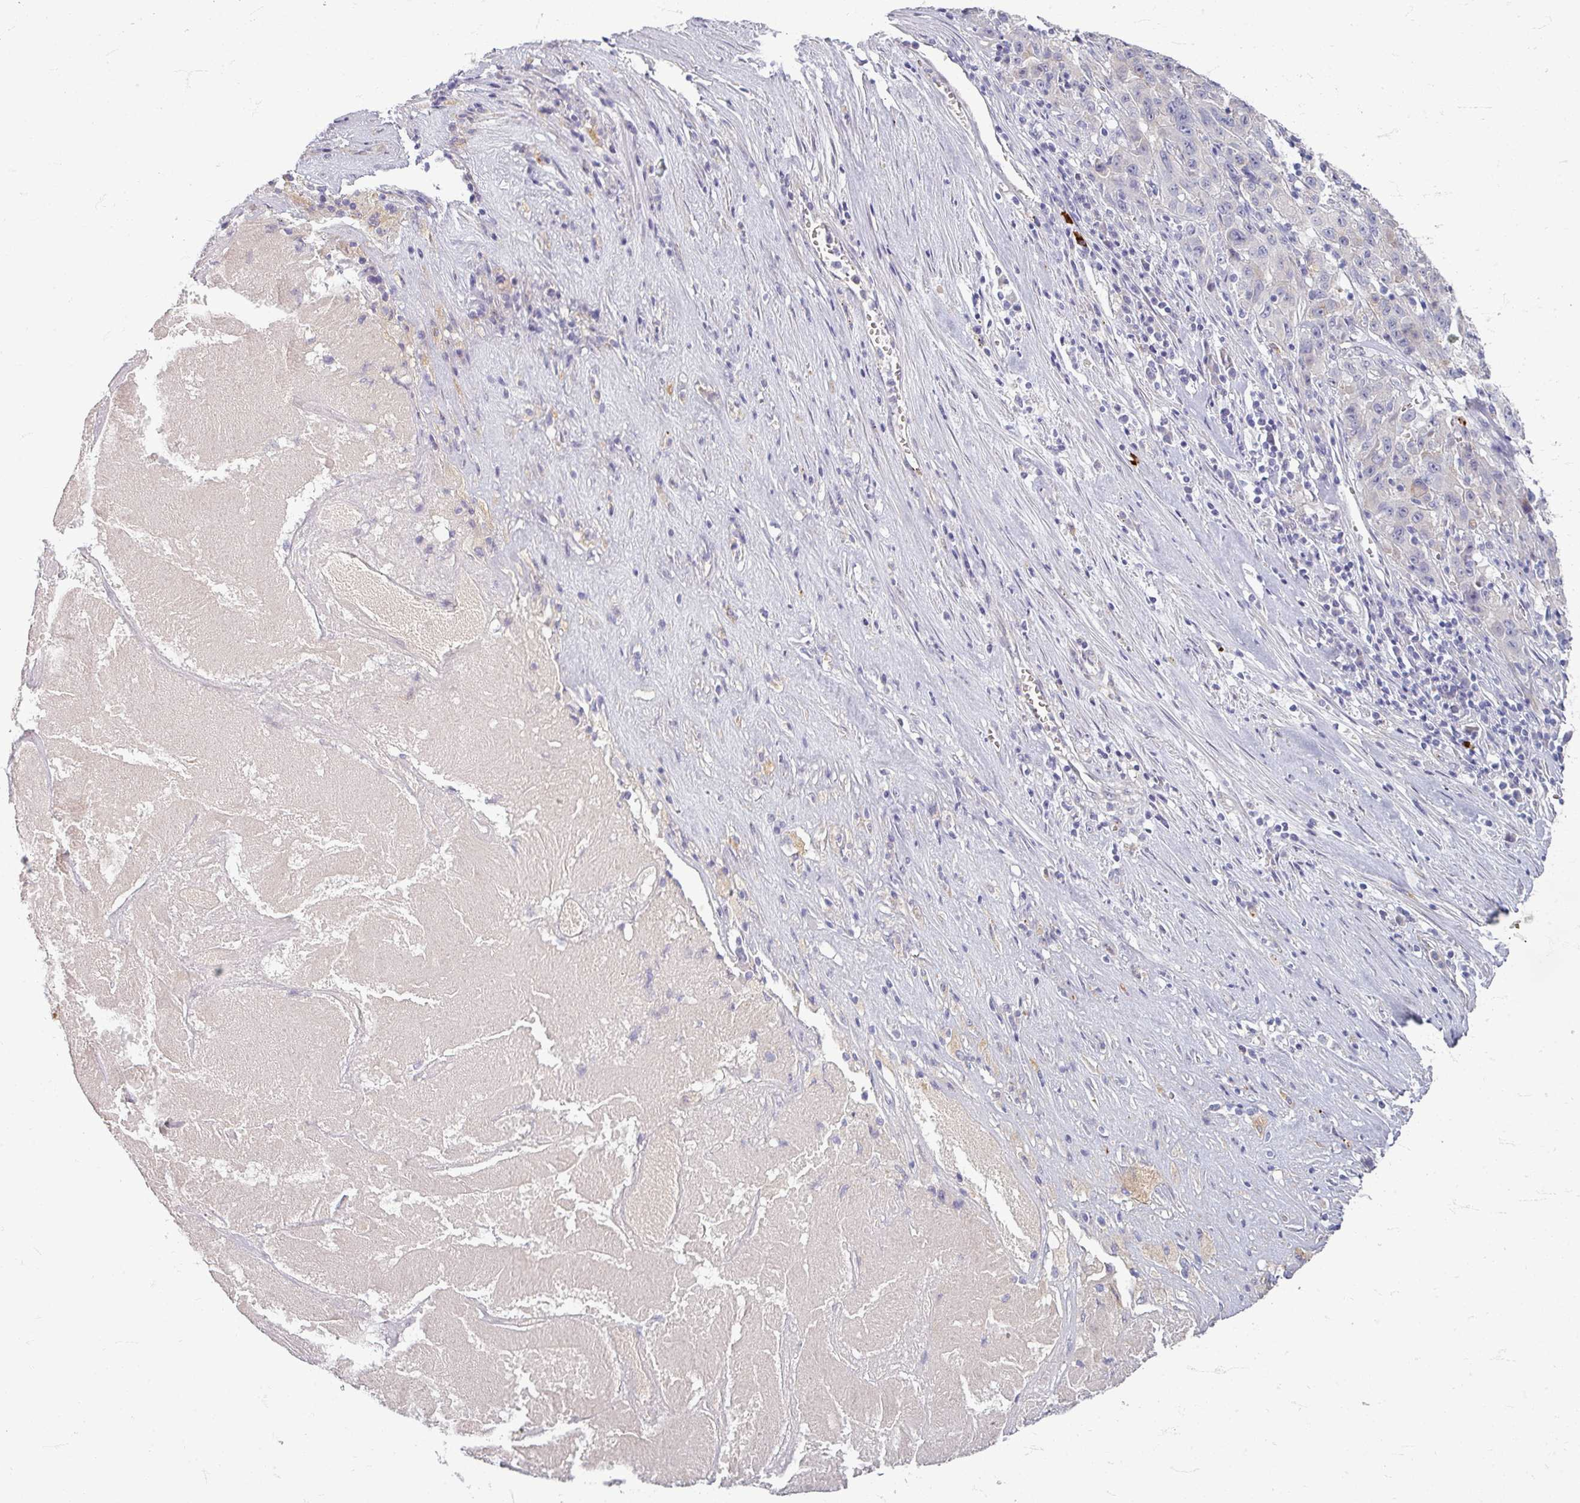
{"staining": {"intensity": "negative", "quantity": "none", "location": "none"}, "tissue": "pancreatic cancer", "cell_type": "Tumor cells", "image_type": "cancer", "snomed": [{"axis": "morphology", "description": "Adenocarcinoma, NOS"}, {"axis": "topography", "description": "Pancreas"}], "caption": "Human pancreatic cancer (adenocarcinoma) stained for a protein using immunohistochemistry shows no expression in tumor cells.", "gene": "ZNF878", "patient": {"sex": "male", "age": 63}}